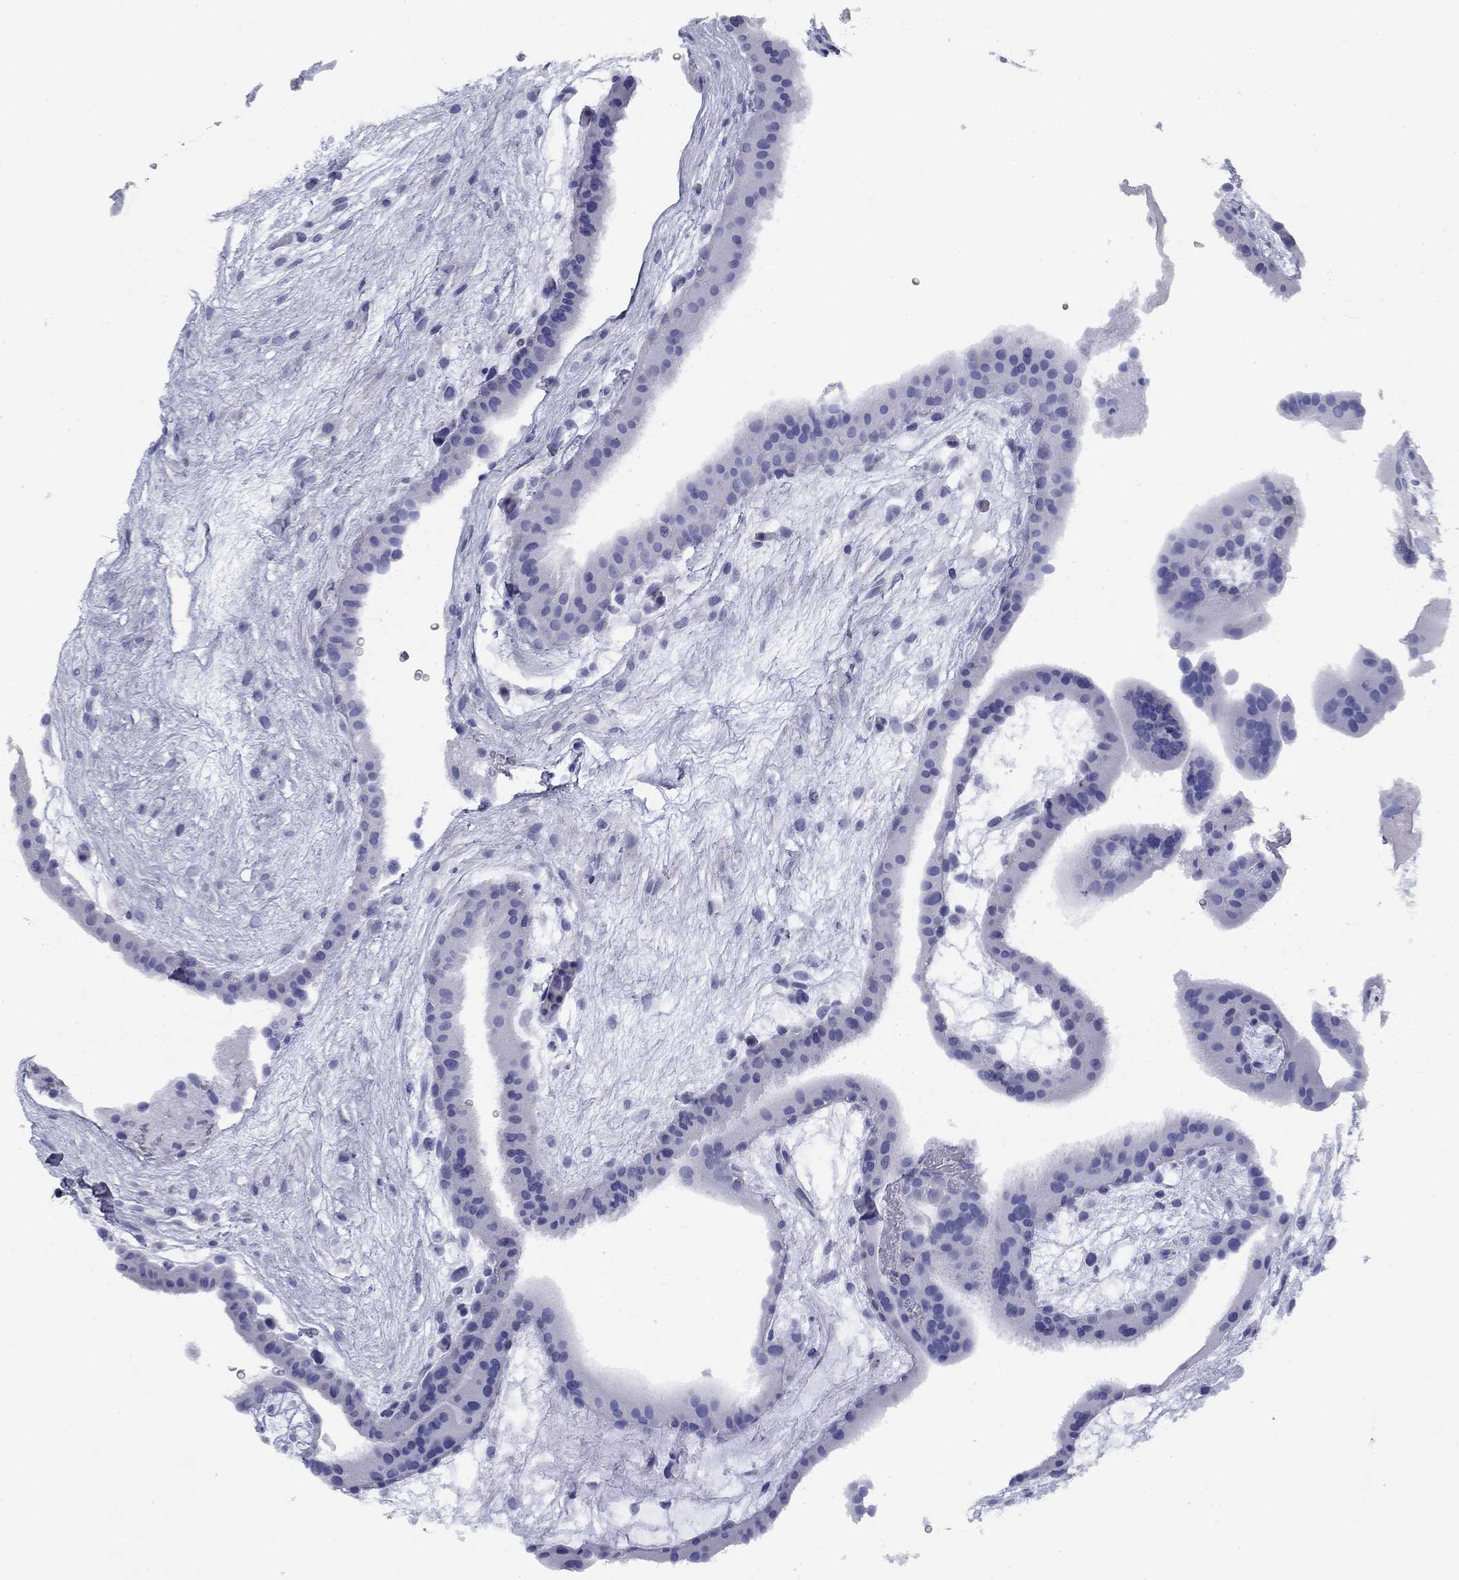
{"staining": {"intensity": "negative", "quantity": "none", "location": "none"}, "tissue": "placenta", "cell_type": "Decidual cells", "image_type": "normal", "snomed": [{"axis": "morphology", "description": "Normal tissue, NOS"}, {"axis": "topography", "description": "Placenta"}], "caption": "High magnification brightfield microscopy of benign placenta stained with DAB (3,3'-diaminobenzidine) (brown) and counterstained with hematoxylin (blue): decidual cells show no significant staining.", "gene": "TIGD4", "patient": {"sex": "female", "age": 19}}